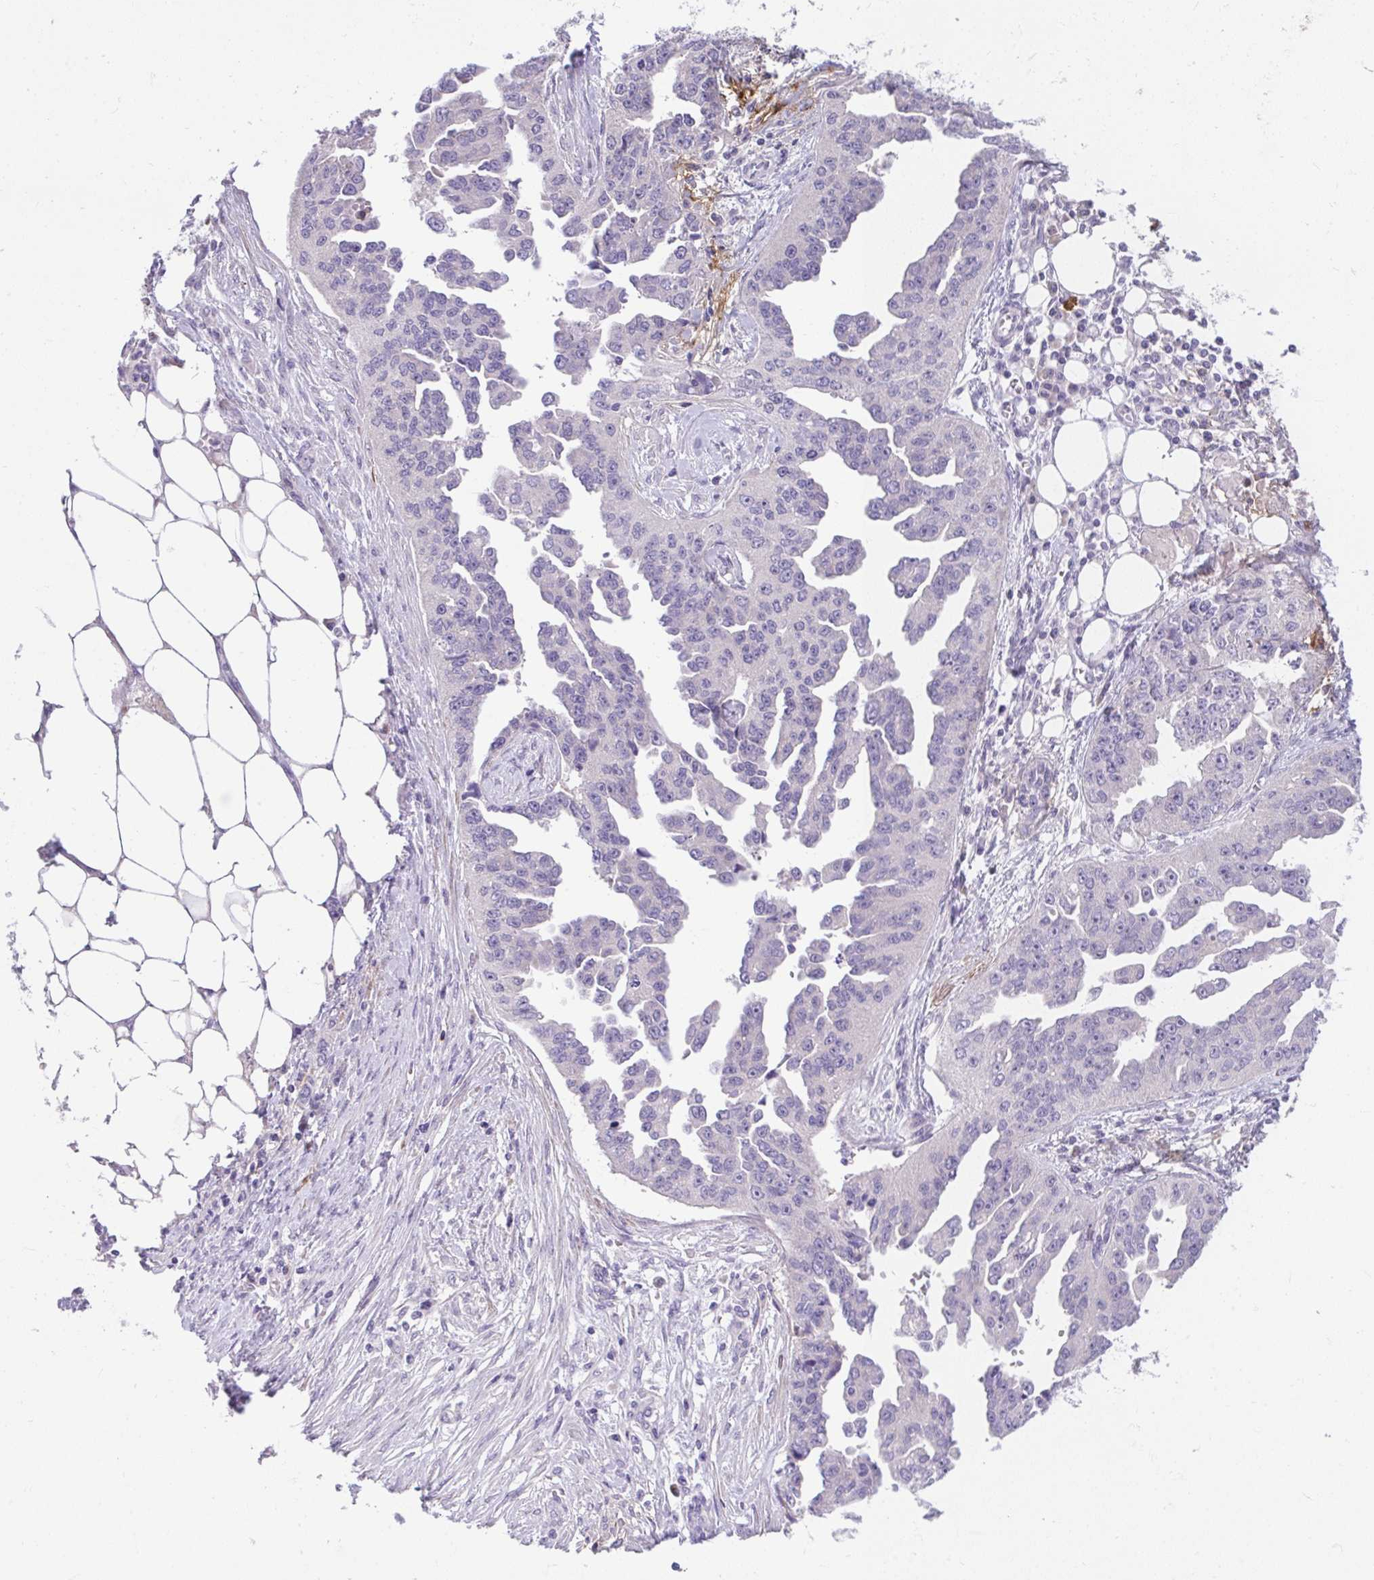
{"staining": {"intensity": "negative", "quantity": "none", "location": "none"}, "tissue": "ovarian cancer", "cell_type": "Tumor cells", "image_type": "cancer", "snomed": [{"axis": "morphology", "description": "Cystadenocarcinoma, serous, NOS"}, {"axis": "topography", "description": "Ovary"}], "caption": "Immunohistochemical staining of serous cystadenocarcinoma (ovarian) exhibits no significant expression in tumor cells.", "gene": "PIGZ", "patient": {"sex": "female", "age": 75}}